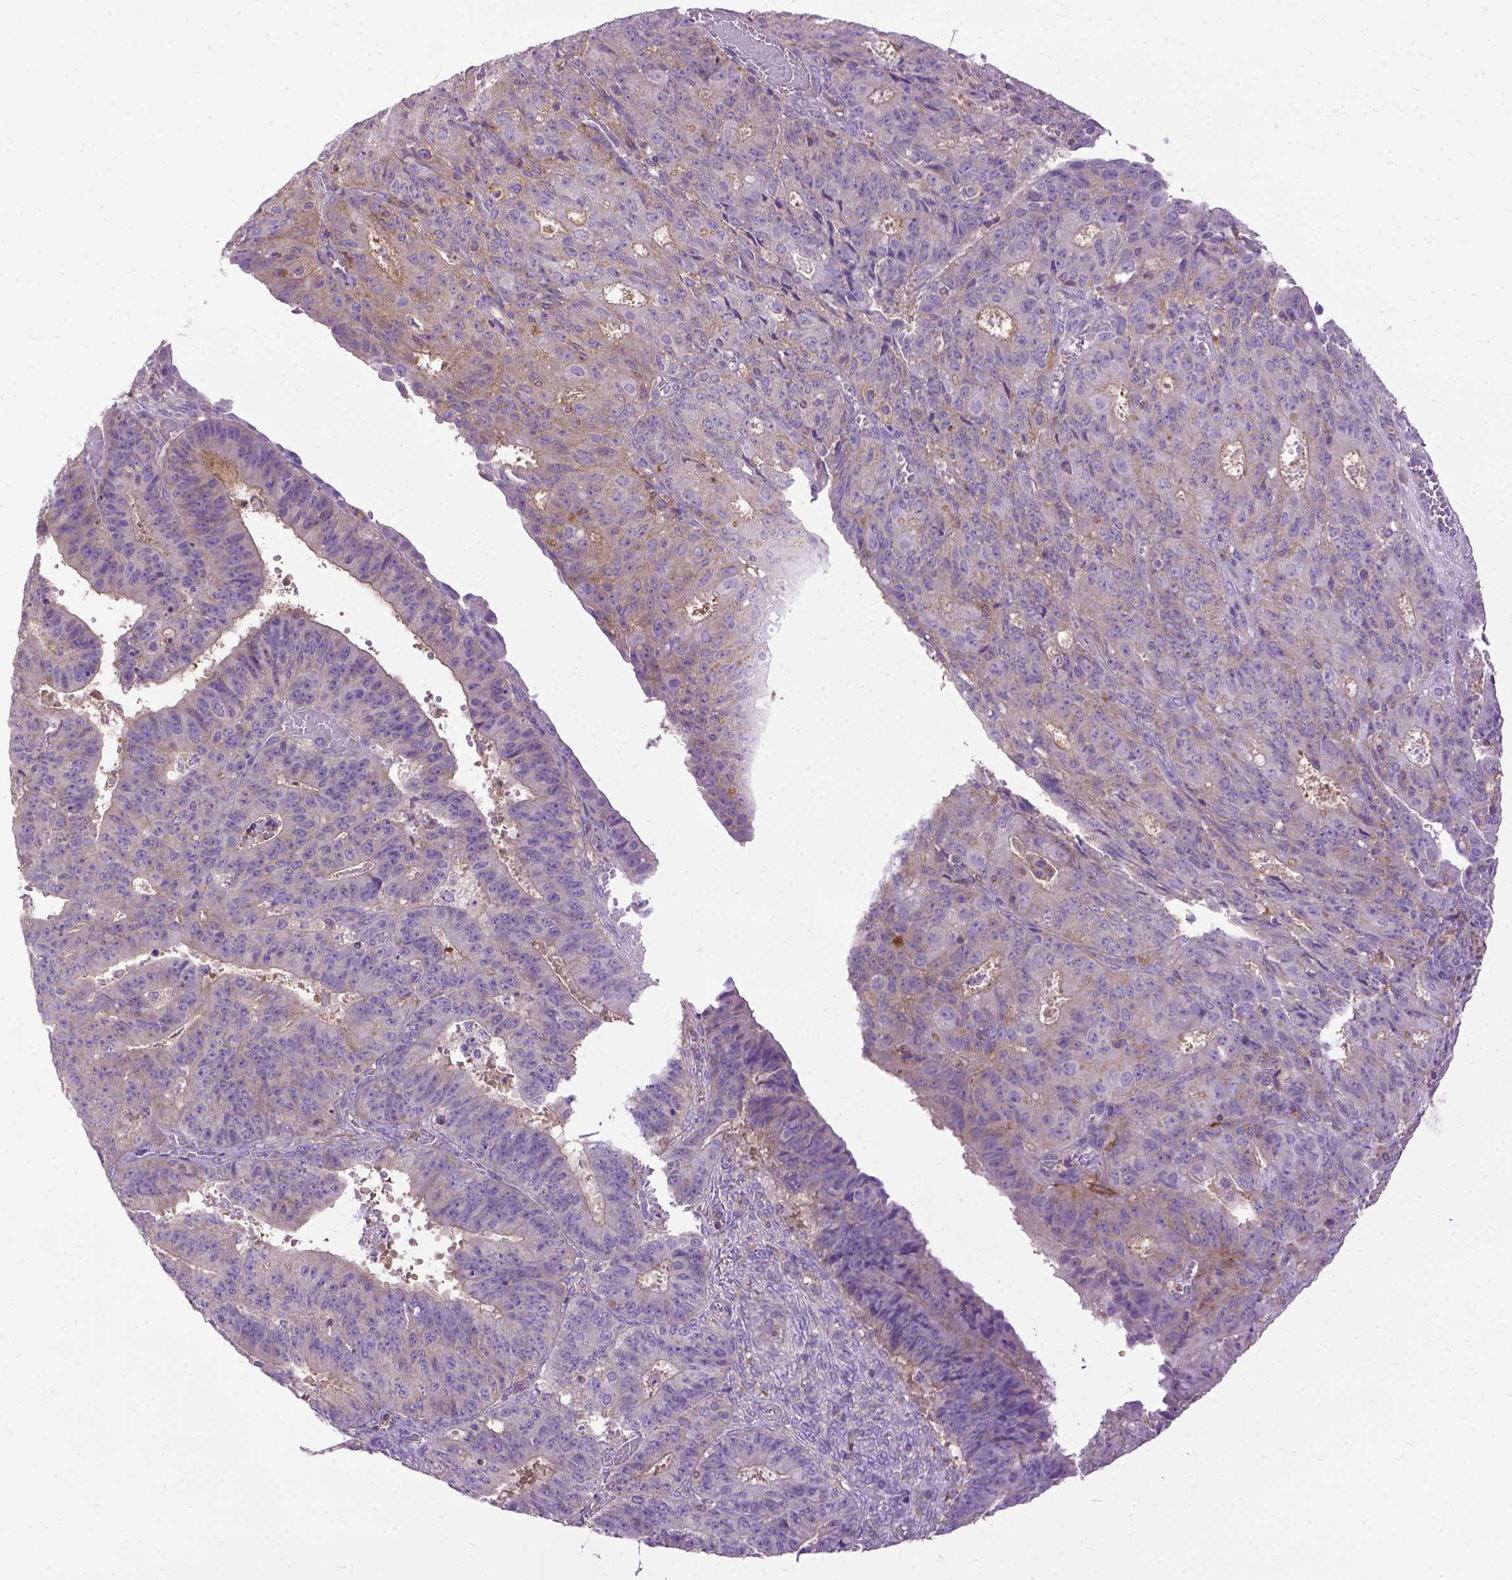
{"staining": {"intensity": "weak", "quantity": "25%-75%", "location": "cytoplasmic/membranous"}, "tissue": "ovarian cancer", "cell_type": "Tumor cells", "image_type": "cancer", "snomed": [{"axis": "morphology", "description": "Carcinoma, endometroid"}, {"axis": "topography", "description": "Ovary"}], "caption": "Immunohistochemistry (IHC) of ovarian cancer reveals low levels of weak cytoplasmic/membranous staining in about 25%-75% of tumor cells.", "gene": "NAMPT", "patient": {"sex": "female", "age": 42}}